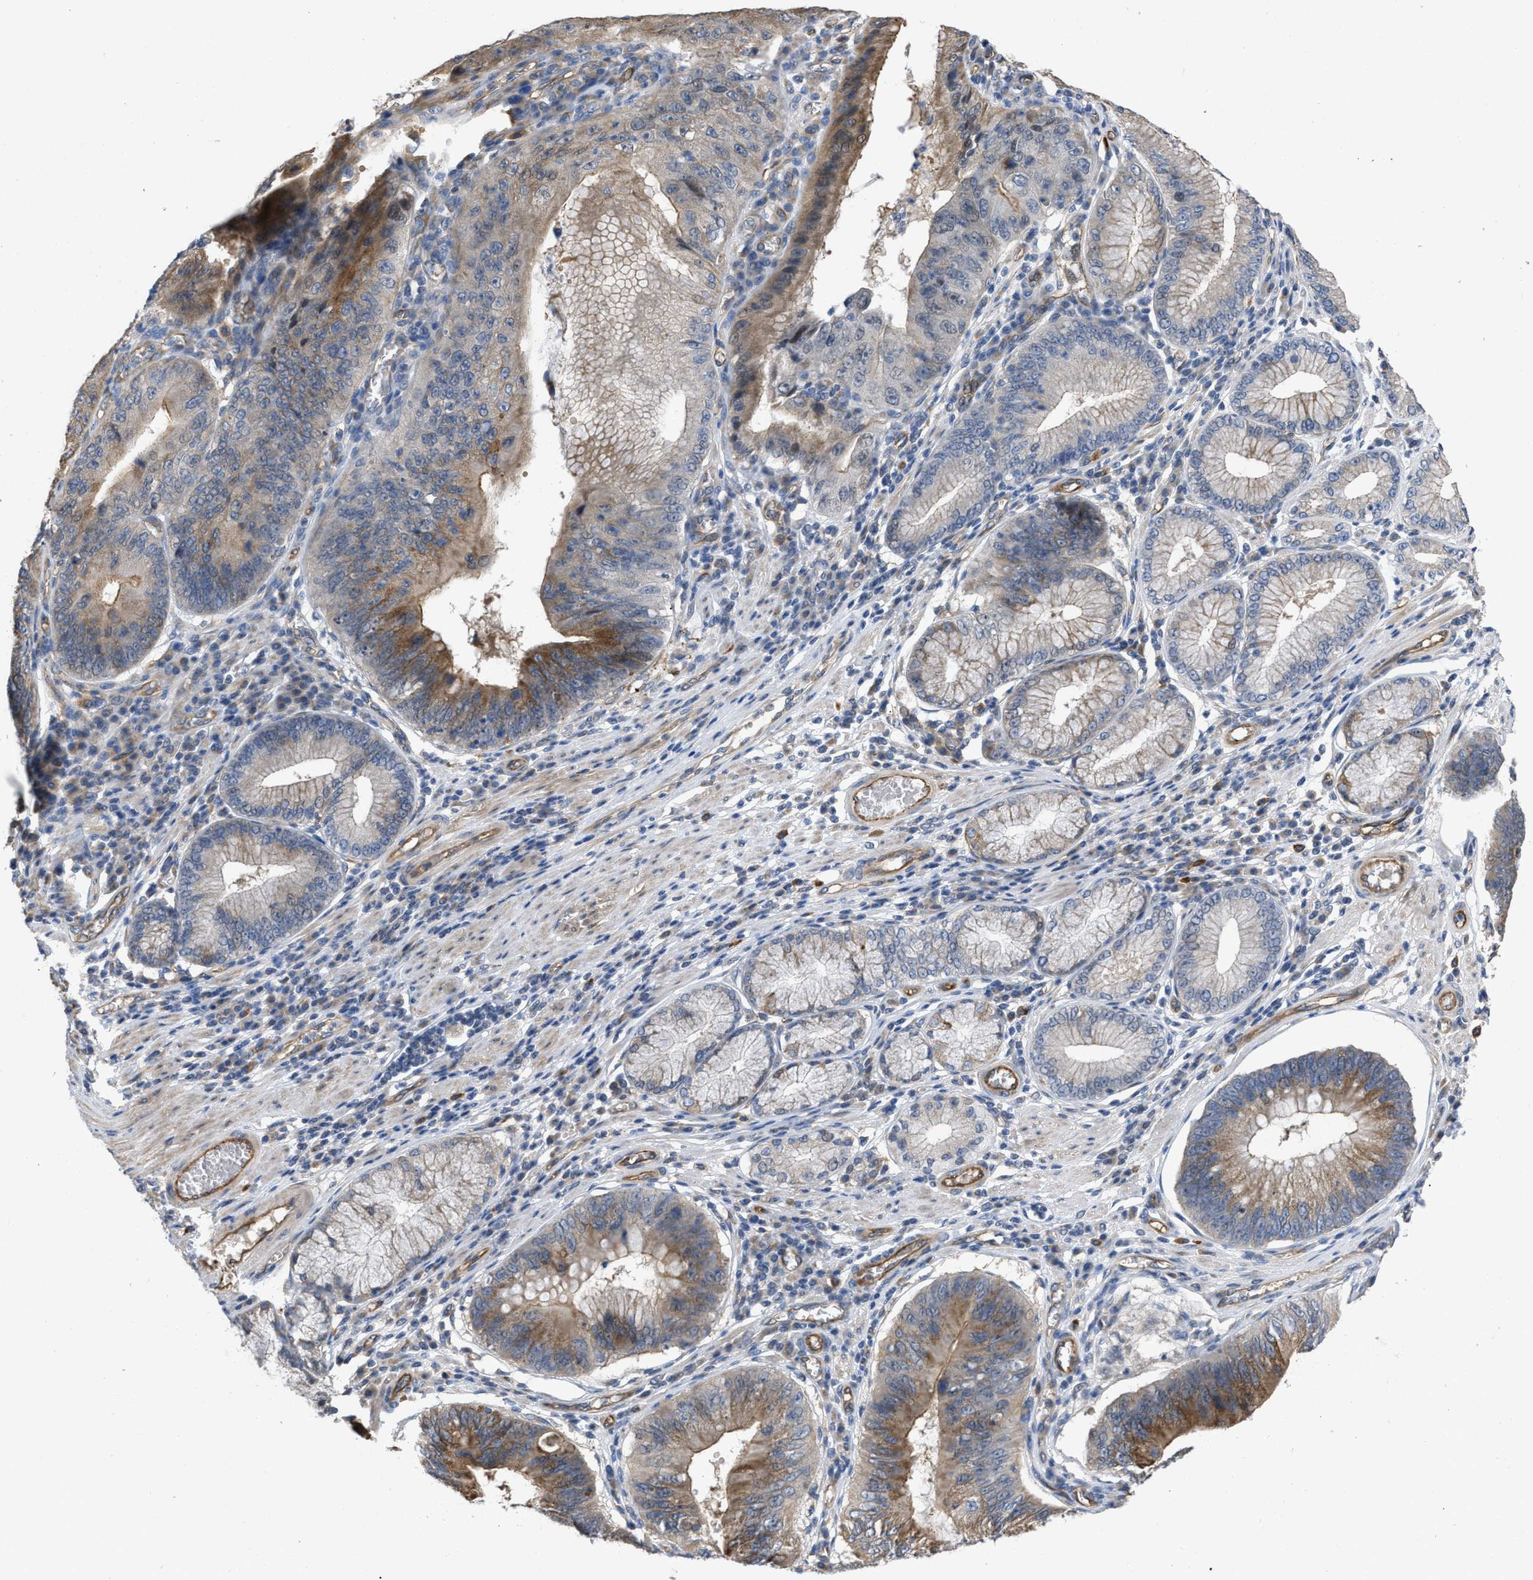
{"staining": {"intensity": "moderate", "quantity": "25%-75%", "location": "cytoplasmic/membranous"}, "tissue": "stomach cancer", "cell_type": "Tumor cells", "image_type": "cancer", "snomed": [{"axis": "morphology", "description": "Adenocarcinoma, NOS"}, {"axis": "topography", "description": "Stomach"}], "caption": "Approximately 25%-75% of tumor cells in adenocarcinoma (stomach) demonstrate moderate cytoplasmic/membranous protein staining as visualized by brown immunohistochemical staining.", "gene": "SLC4A11", "patient": {"sex": "male", "age": 59}}